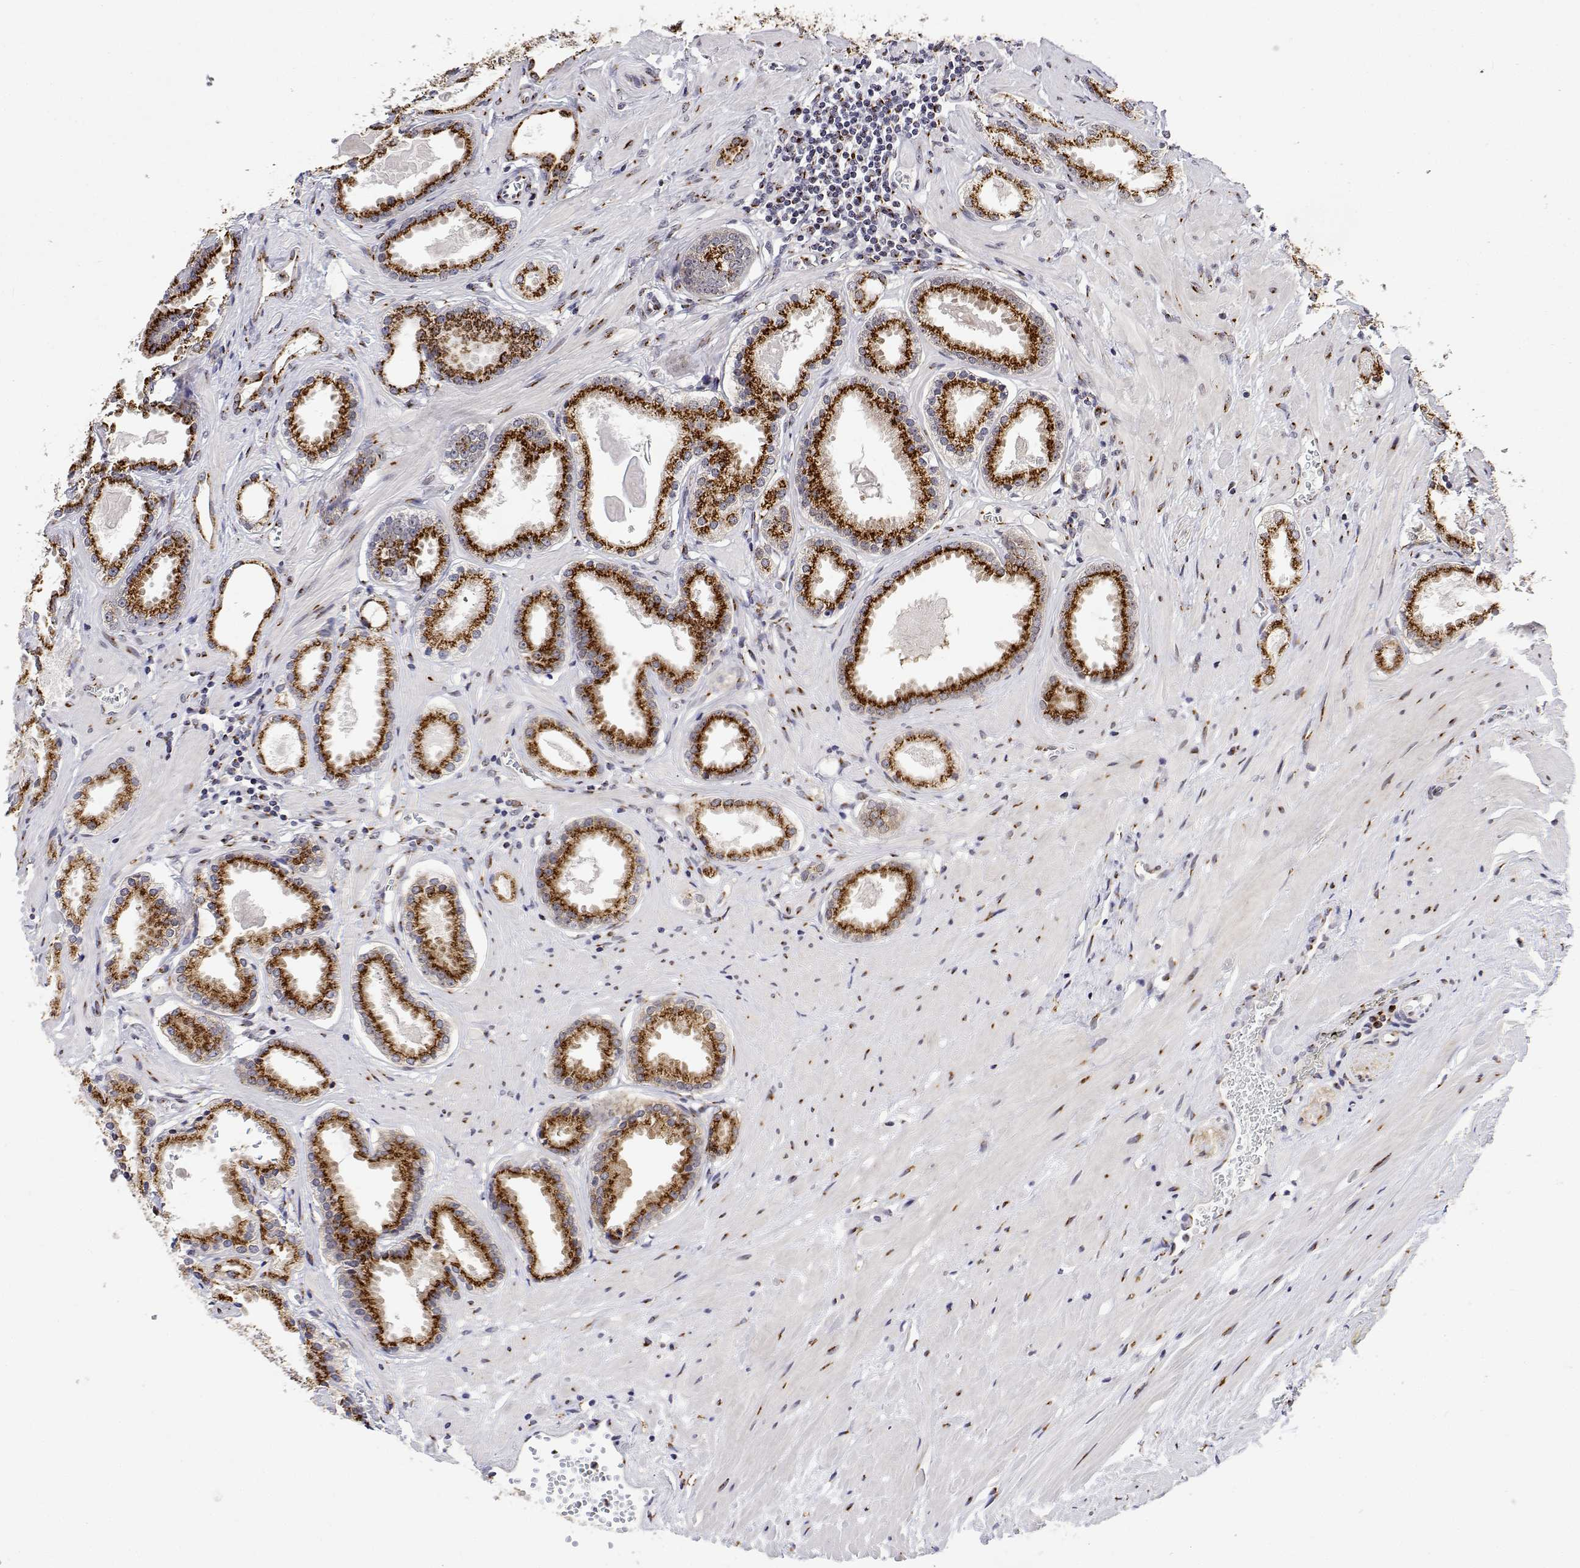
{"staining": {"intensity": "strong", "quantity": ">75%", "location": "cytoplasmic/membranous"}, "tissue": "prostate cancer", "cell_type": "Tumor cells", "image_type": "cancer", "snomed": [{"axis": "morphology", "description": "Adenocarcinoma, NOS"}, {"axis": "morphology", "description": "Adenocarcinoma, Low grade"}, {"axis": "topography", "description": "Prostate"}], "caption": "High-power microscopy captured an immunohistochemistry (IHC) image of prostate cancer, revealing strong cytoplasmic/membranous positivity in approximately >75% of tumor cells. The protein is stained brown, and the nuclei are stained in blue (DAB (3,3'-diaminobenzidine) IHC with brightfield microscopy, high magnification).", "gene": "YIPF3", "patient": {"sex": "male", "age": 64}}